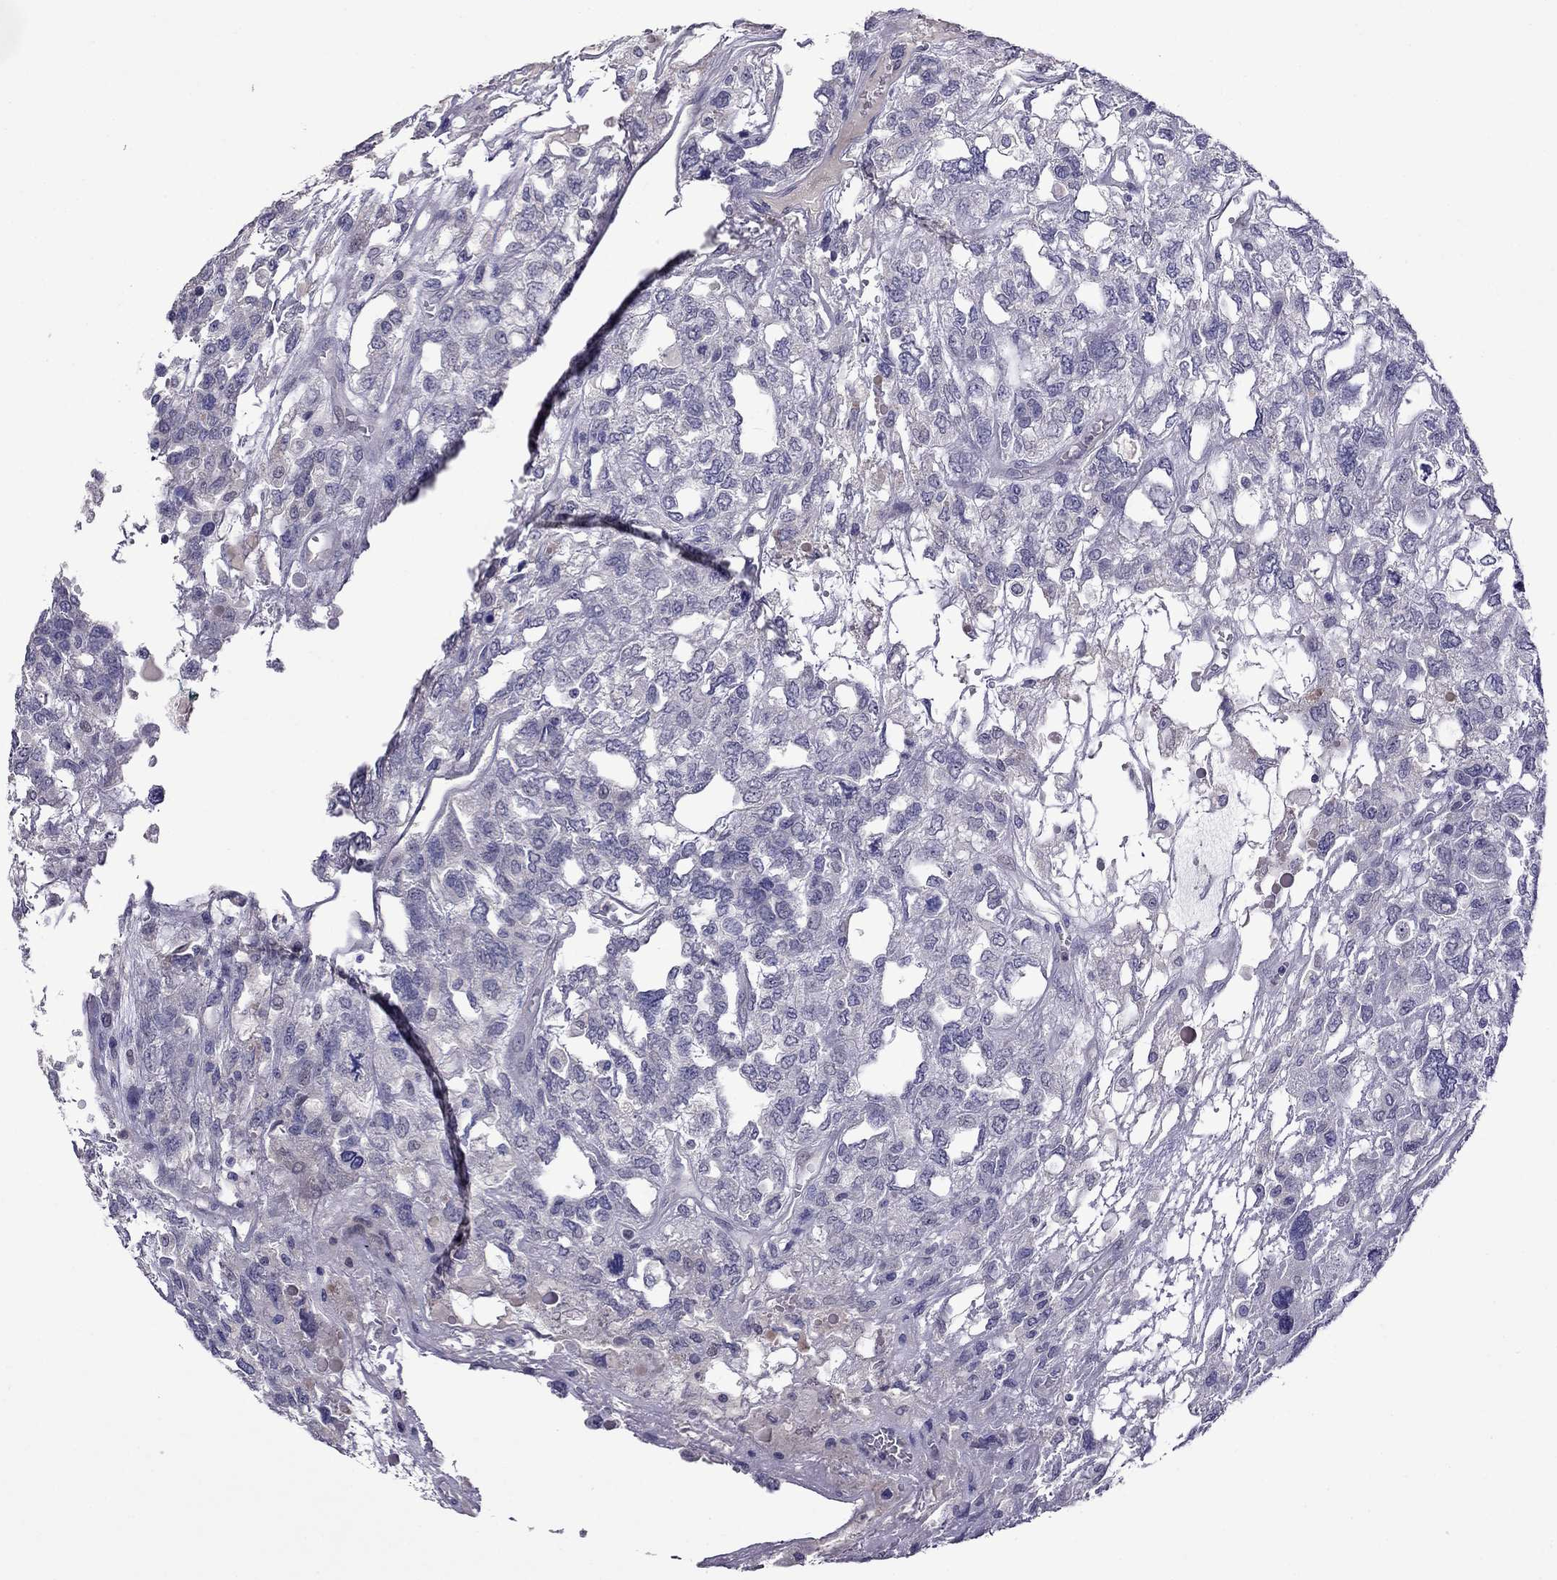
{"staining": {"intensity": "negative", "quantity": "none", "location": "none"}, "tissue": "testis cancer", "cell_type": "Tumor cells", "image_type": "cancer", "snomed": [{"axis": "morphology", "description": "Seminoma, NOS"}, {"axis": "topography", "description": "Testis"}], "caption": "Testis cancer was stained to show a protein in brown. There is no significant positivity in tumor cells.", "gene": "STAR", "patient": {"sex": "male", "age": 52}}